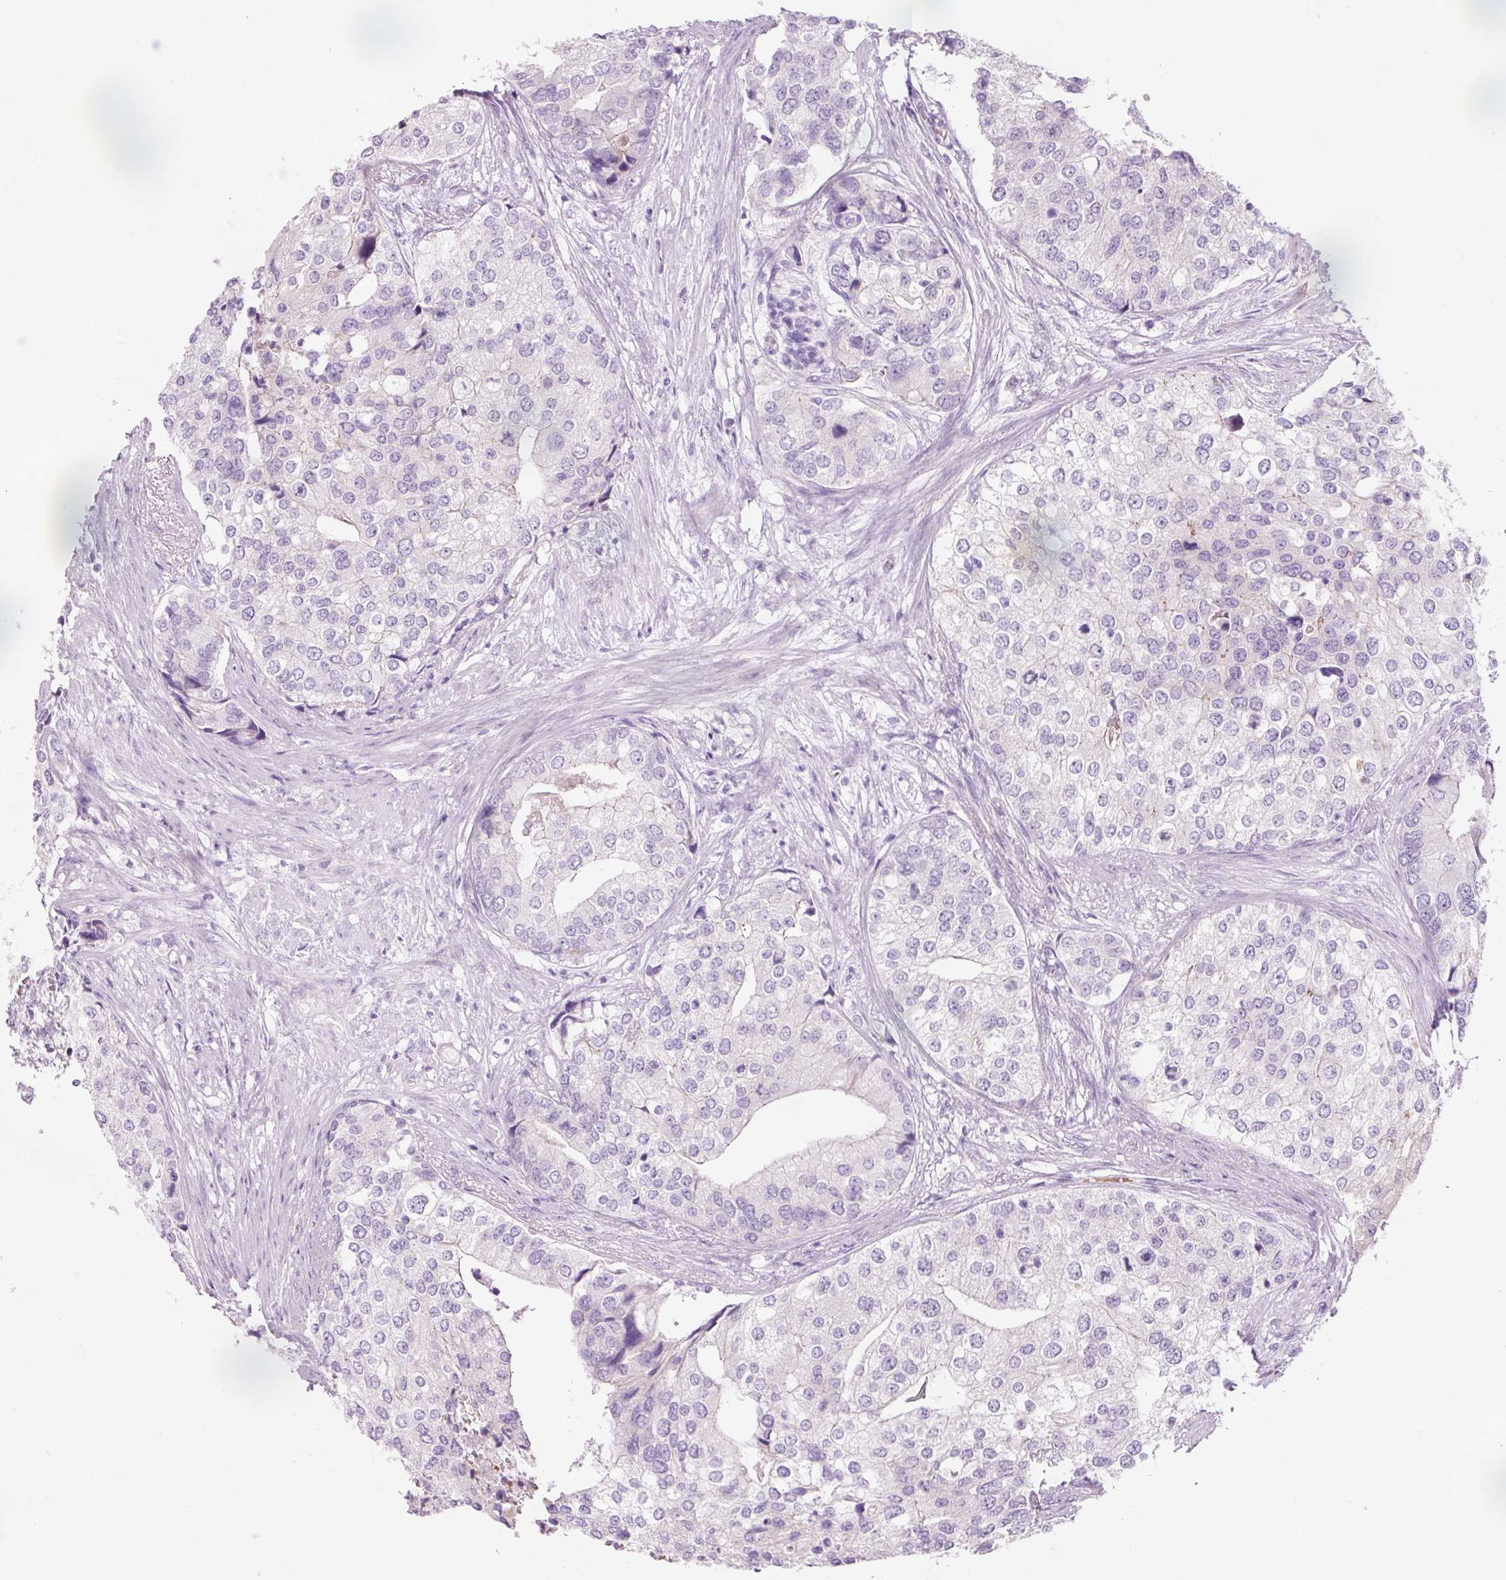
{"staining": {"intensity": "negative", "quantity": "none", "location": "none"}, "tissue": "prostate cancer", "cell_type": "Tumor cells", "image_type": "cancer", "snomed": [{"axis": "morphology", "description": "Adenocarcinoma, High grade"}, {"axis": "topography", "description": "Prostate"}], "caption": "This is a histopathology image of immunohistochemistry staining of prostate high-grade adenocarcinoma, which shows no staining in tumor cells.", "gene": "DHRS11", "patient": {"sex": "male", "age": 62}}